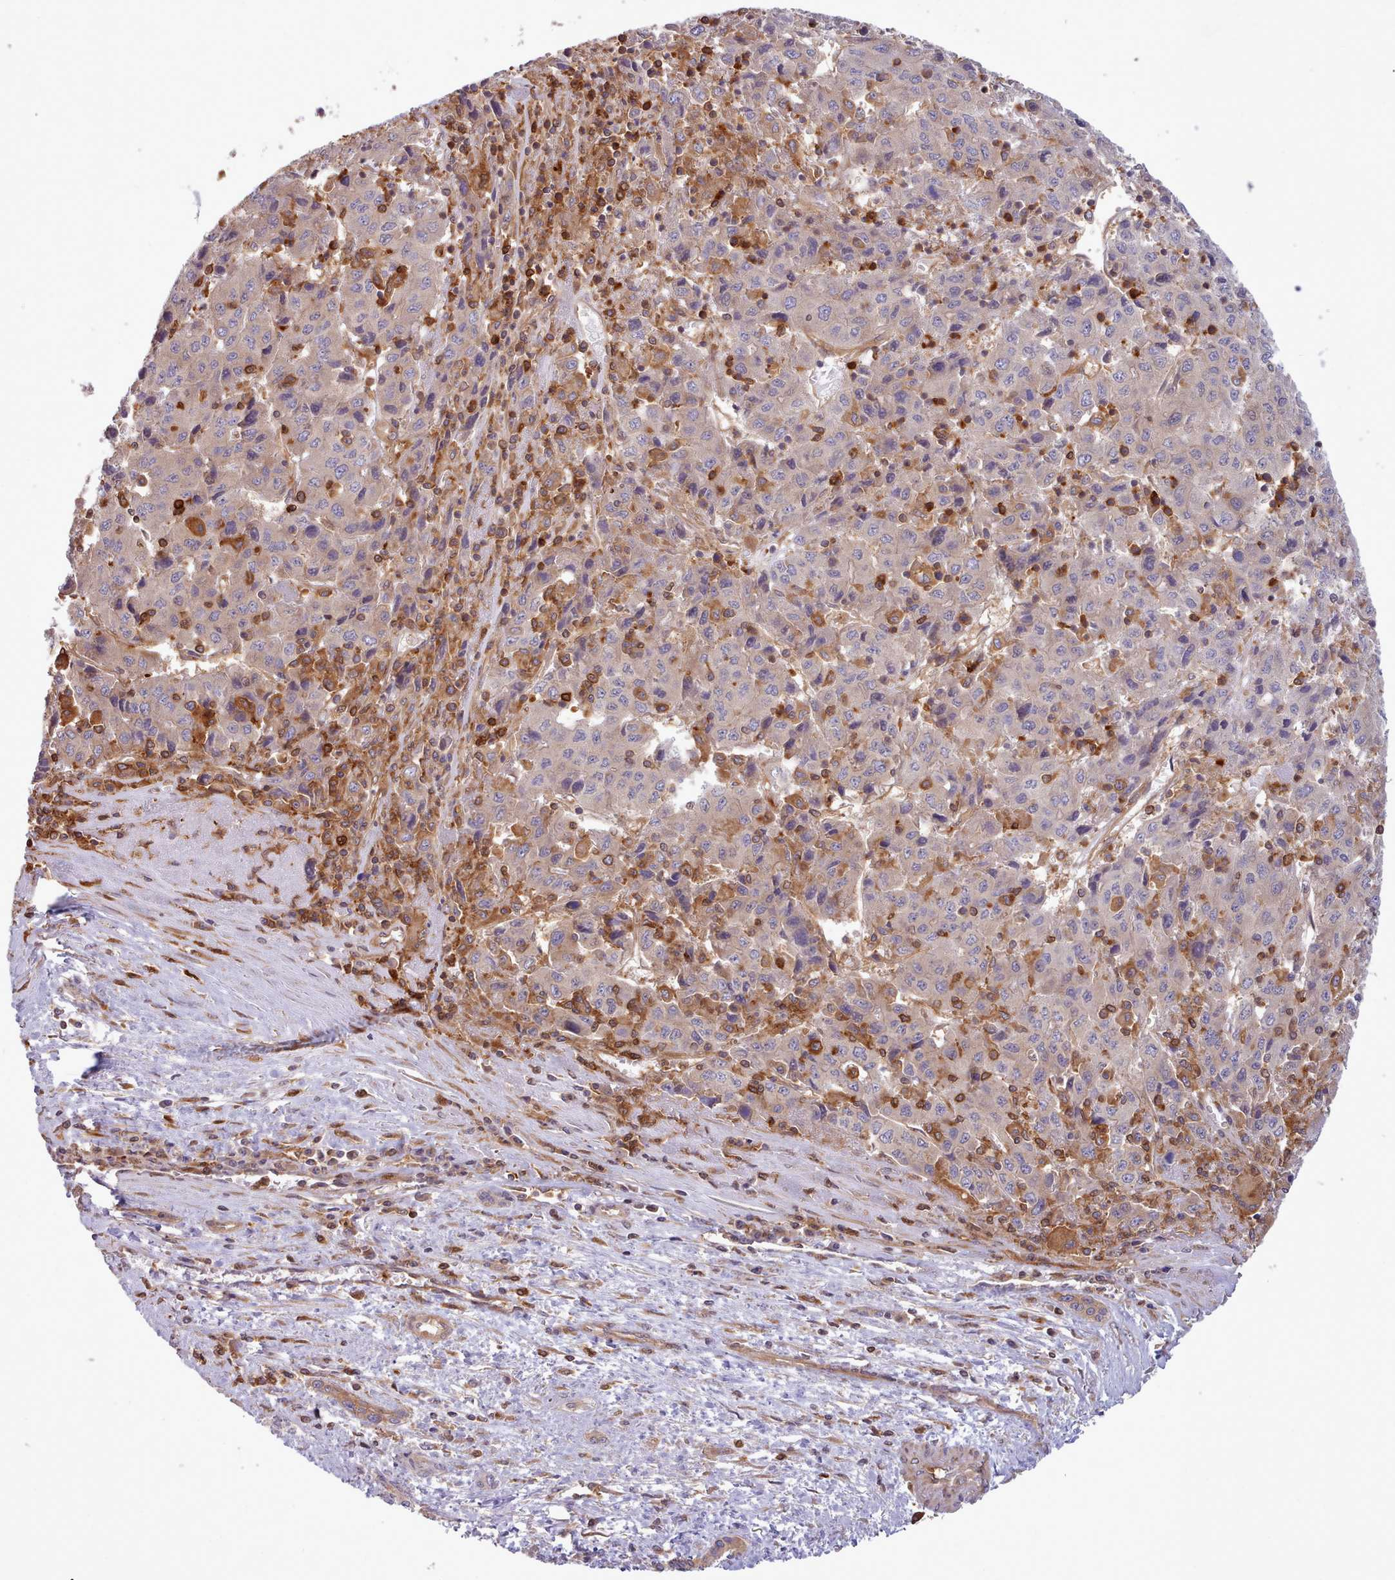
{"staining": {"intensity": "negative", "quantity": "none", "location": "none"}, "tissue": "liver cancer", "cell_type": "Tumor cells", "image_type": "cancer", "snomed": [{"axis": "morphology", "description": "Carcinoma, Hepatocellular, NOS"}, {"axis": "topography", "description": "Liver"}], "caption": "Liver hepatocellular carcinoma was stained to show a protein in brown. There is no significant expression in tumor cells.", "gene": "SLC4A9", "patient": {"sex": "female", "age": 53}}